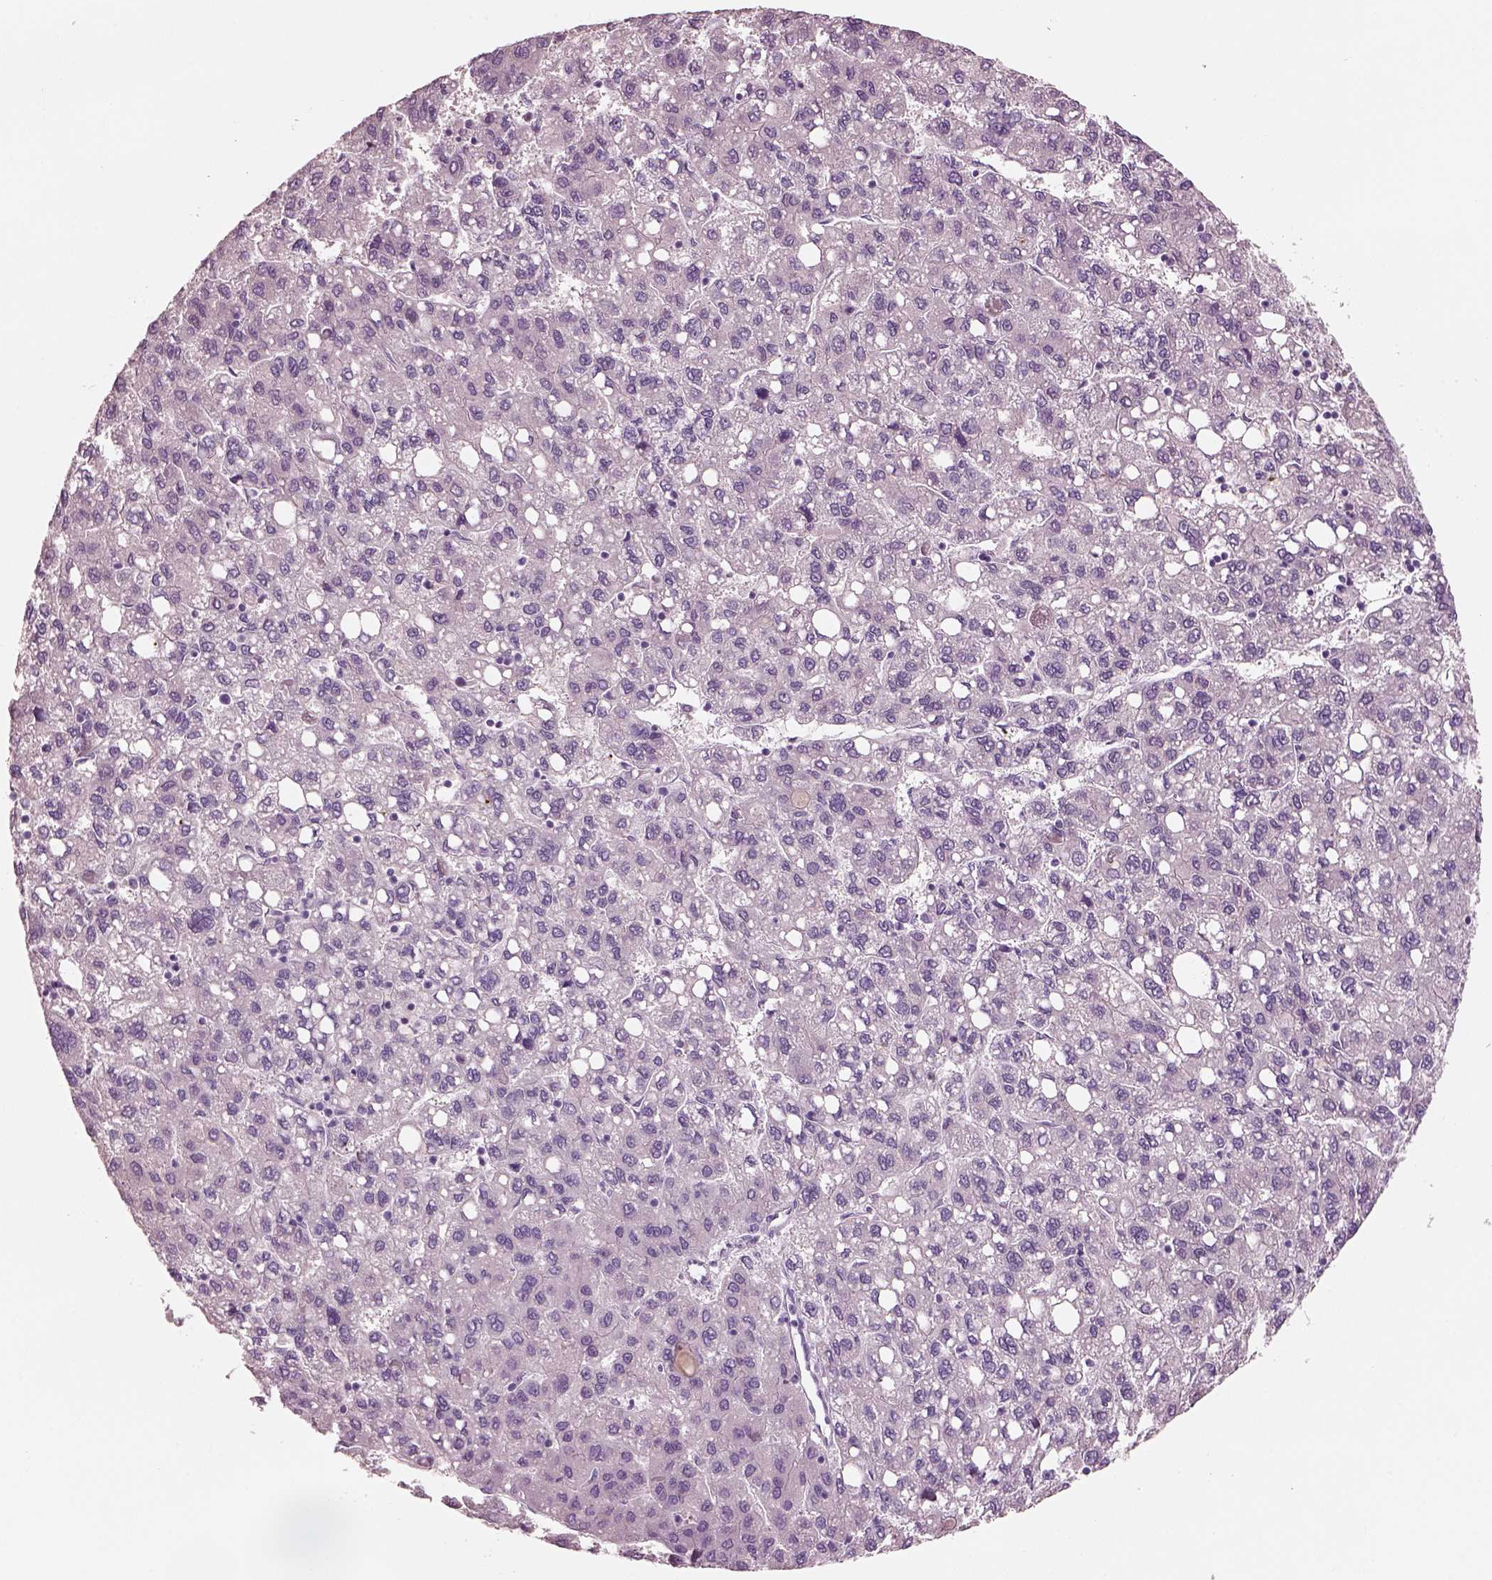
{"staining": {"intensity": "negative", "quantity": "none", "location": "none"}, "tissue": "liver cancer", "cell_type": "Tumor cells", "image_type": "cancer", "snomed": [{"axis": "morphology", "description": "Carcinoma, Hepatocellular, NOS"}, {"axis": "topography", "description": "Liver"}], "caption": "Immunohistochemistry (IHC) image of liver cancer (hepatocellular carcinoma) stained for a protein (brown), which demonstrates no positivity in tumor cells.", "gene": "ELSPBP1", "patient": {"sex": "female", "age": 82}}